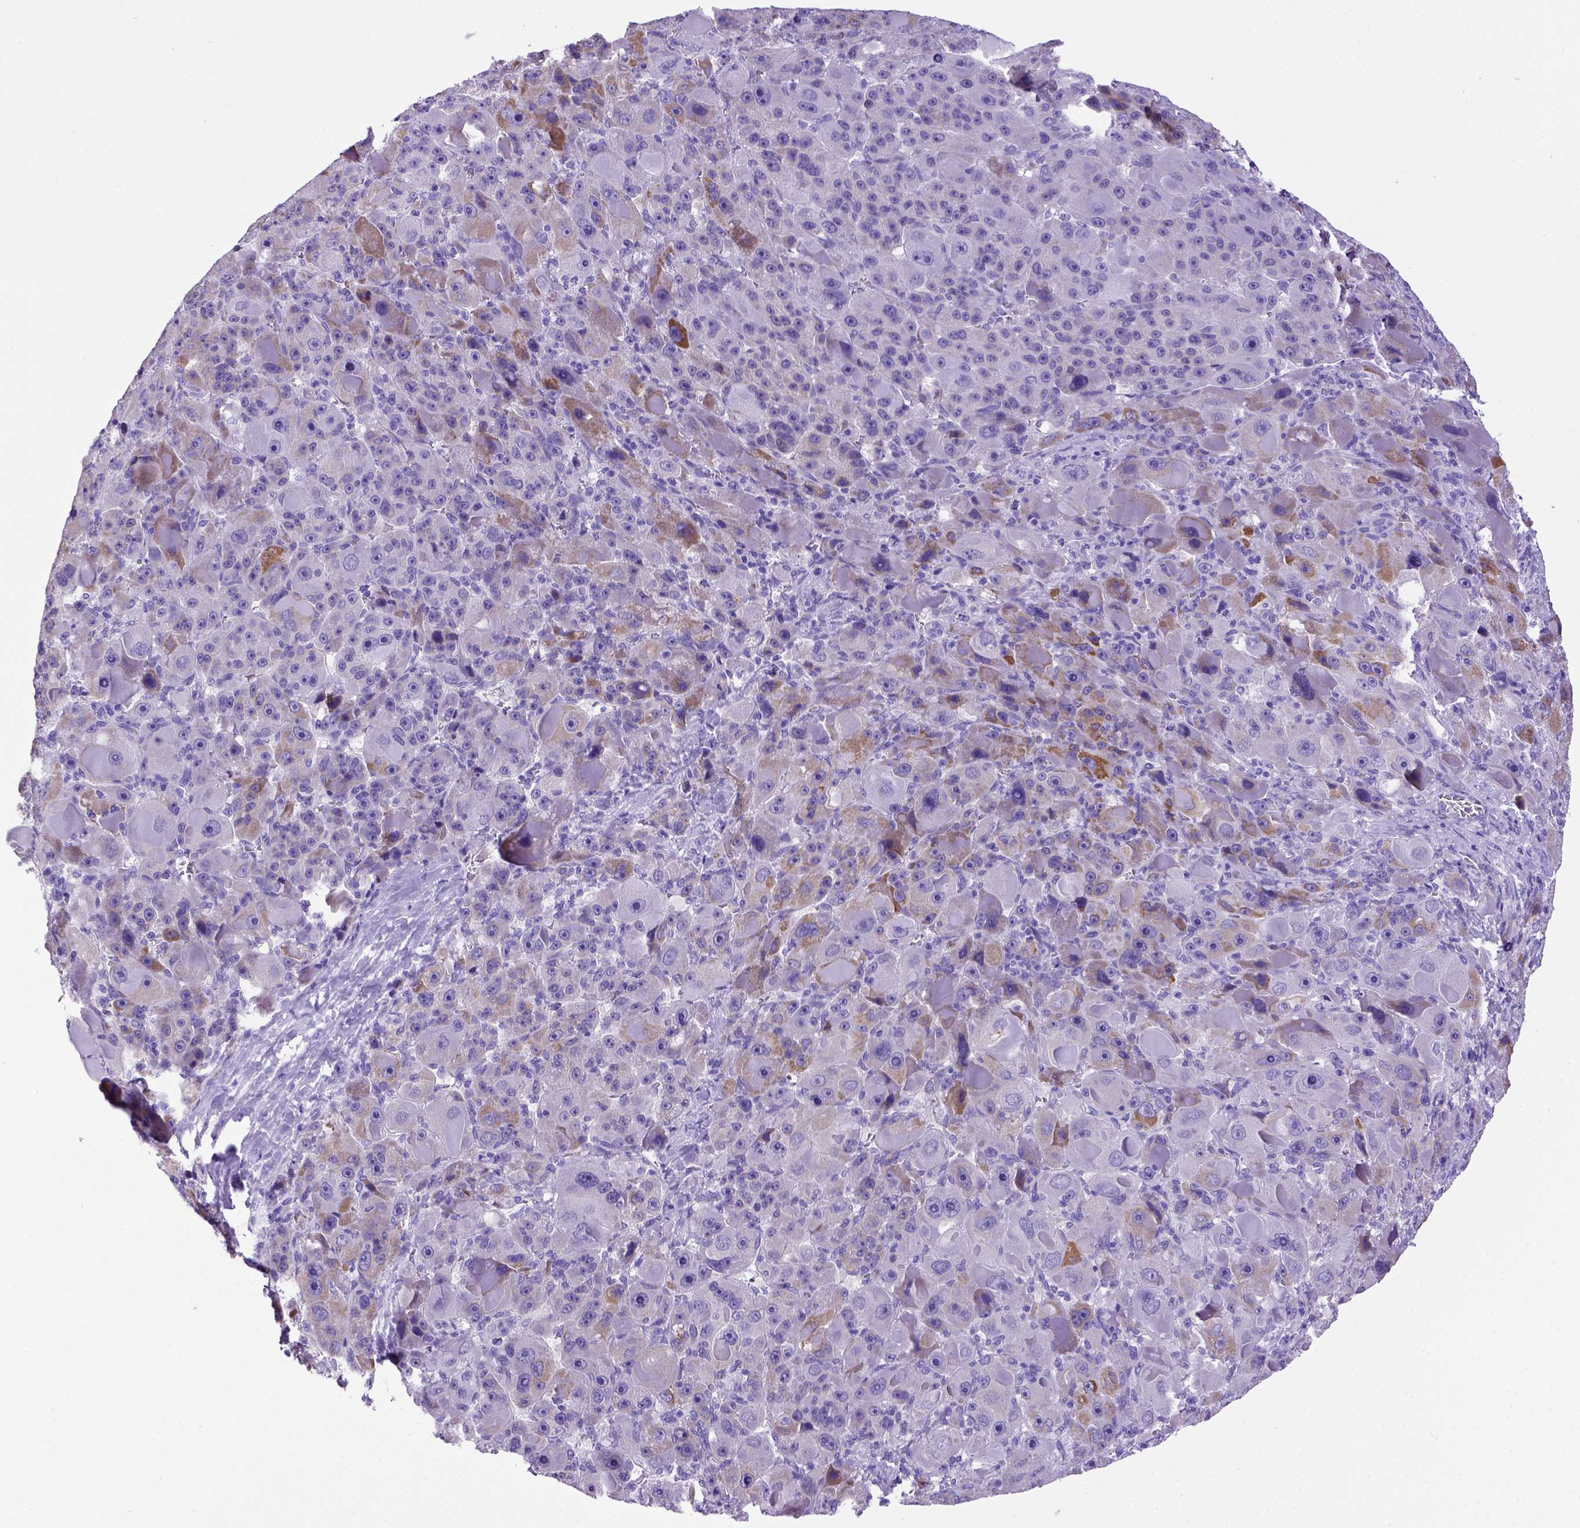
{"staining": {"intensity": "moderate", "quantity": "<25%", "location": "cytoplasmic/membranous"}, "tissue": "liver cancer", "cell_type": "Tumor cells", "image_type": "cancer", "snomed": [{"axis": "morphology", "description": "Carcinoma, Hepatocellular, NOS"}, {"axis": "topography", "description": "Liver"}], "caption": "Brown immunohistochemical staining in human liver cancer (hepatocellular carcinoma) shows moderate cytoplasmic/membranous expression in approximately <25% of tumor cells. (DAB (3,3'-diaminobenzidine) IHC with brightfield microscopy, high magnification).", "gene": "ADAM12", "patient": {"sex": "male", "age": 76}}